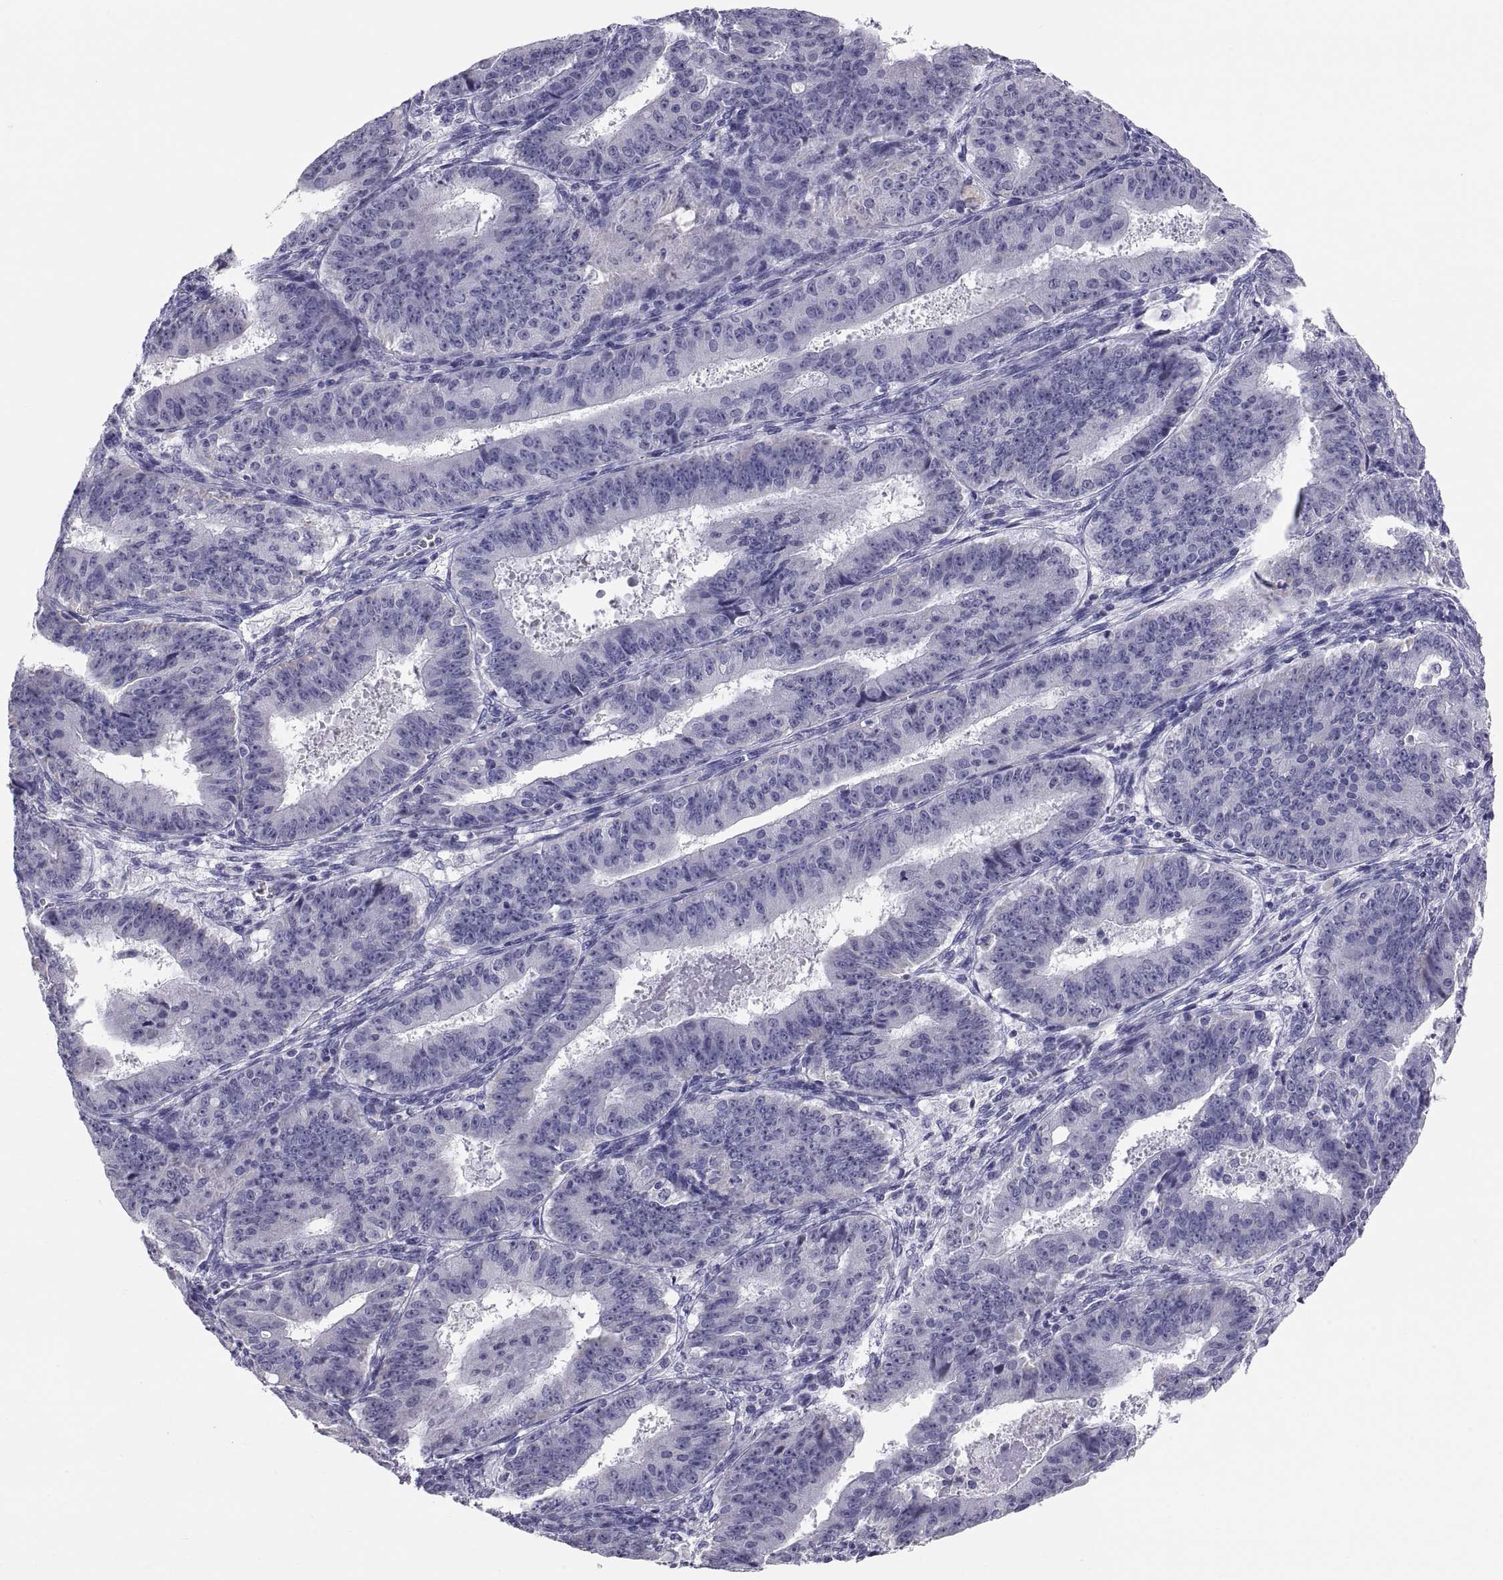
{"staining": {"intensity": "negative", "quantity": "none", "location": "none"}, "tissue": "ovarian cancer", "cell_type": "Tumor cells", "image_type": "cancer", "snomed": [{"axis": "morphology", "description": "Carcinoma, endometroid"}, {"axis": "topography", "description": "Ovary"}], "caption": "Immunohistochemistry of ovarian cancer displays no staining in tumor cells.", "gene": "FAM170A", "patient": {"sex": "female", "age": 42}}